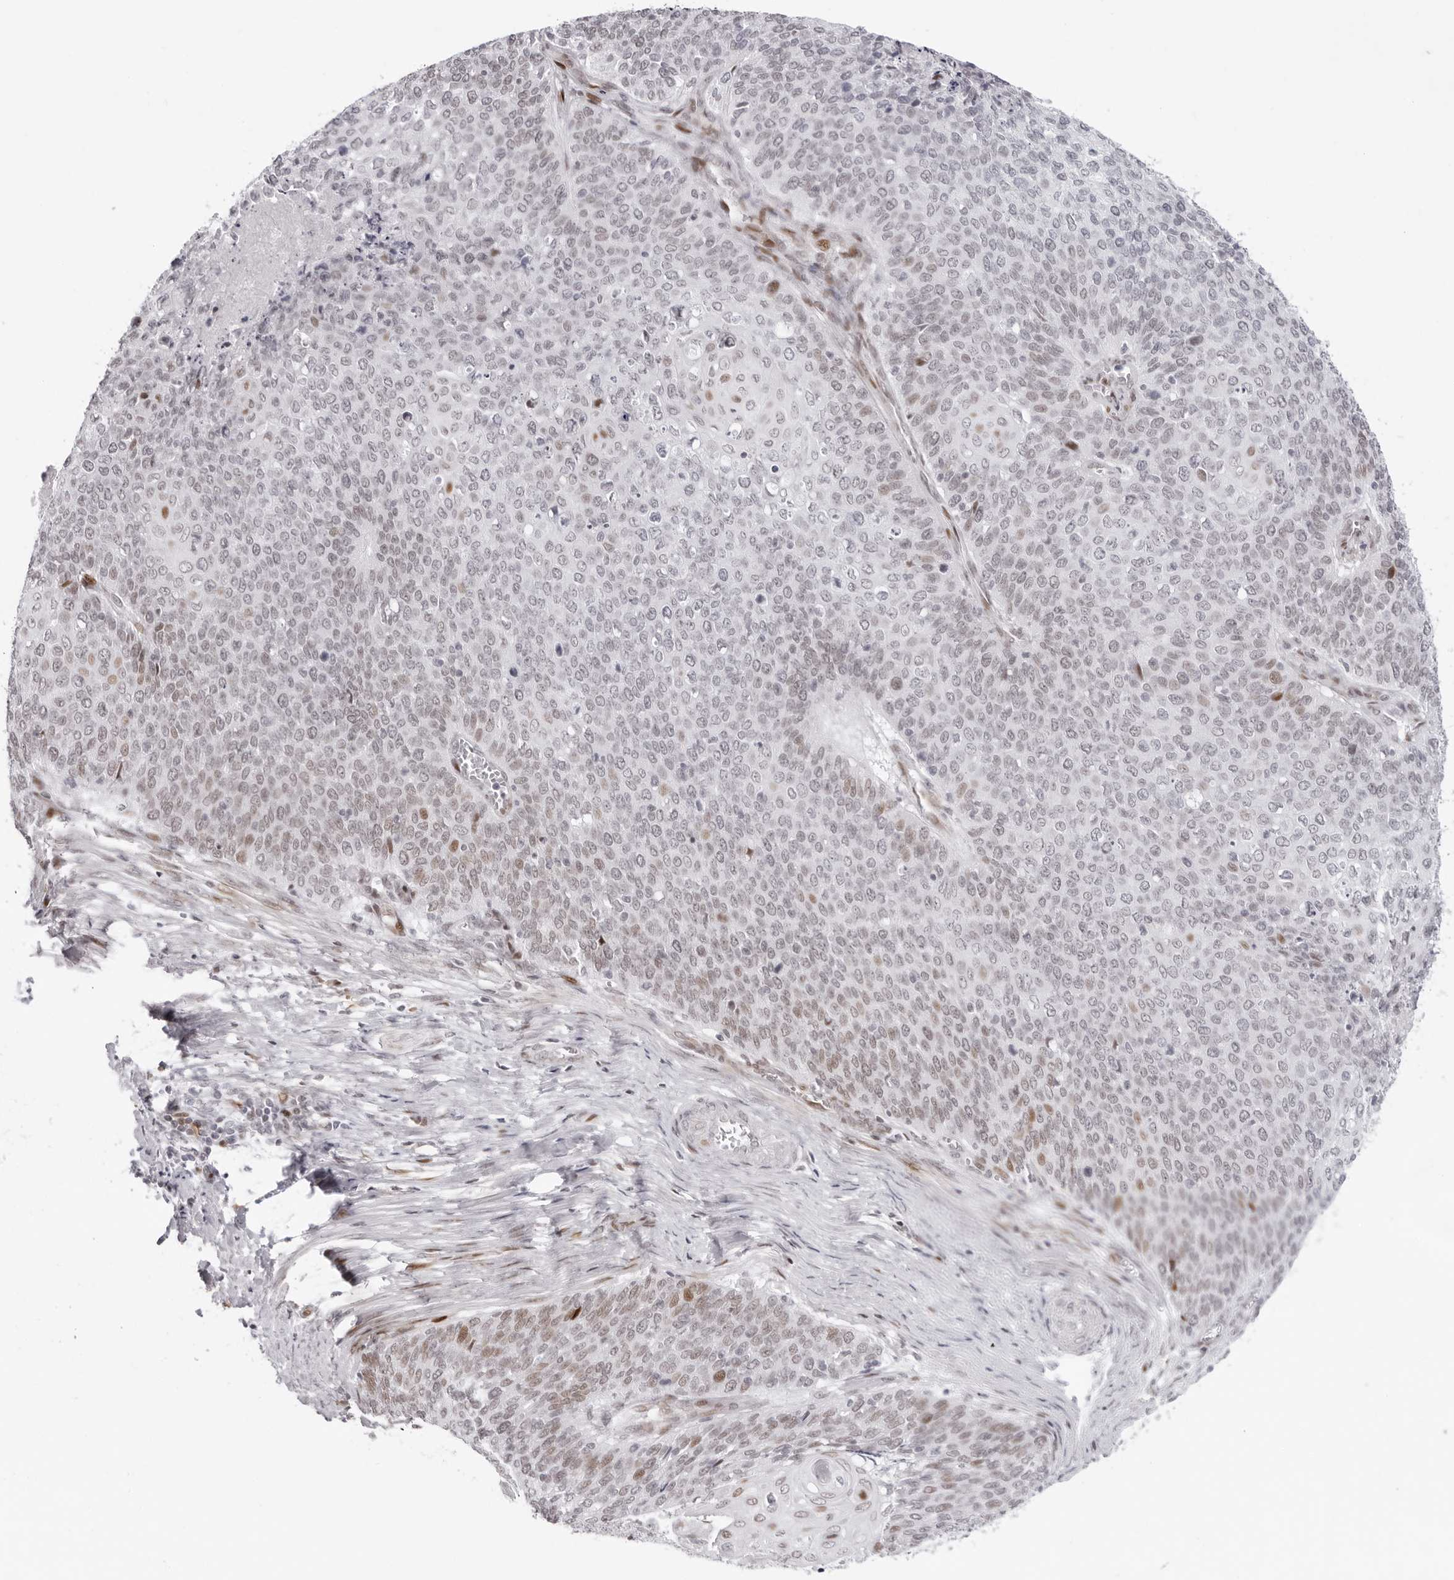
{"staining": {"intensity": "moderate", "quantity": "<25%", "location": "nuclear"}, "tissue": "cervical cancer", "cell_type": "Tumor cells", "image_type": "cancer", "snomed": [{"axis": "morphology", "description": "Squamous cell carcinoma, NOS"}, {"axis": "topography", "description": "Cervix"}], "caption": "Cervical squamous cell carcinoma stained with a protein marker demonstrates moderate staining in tumor cells.", "gene": "NTPCR", "patient": {"sex": "female", "age": 39}}